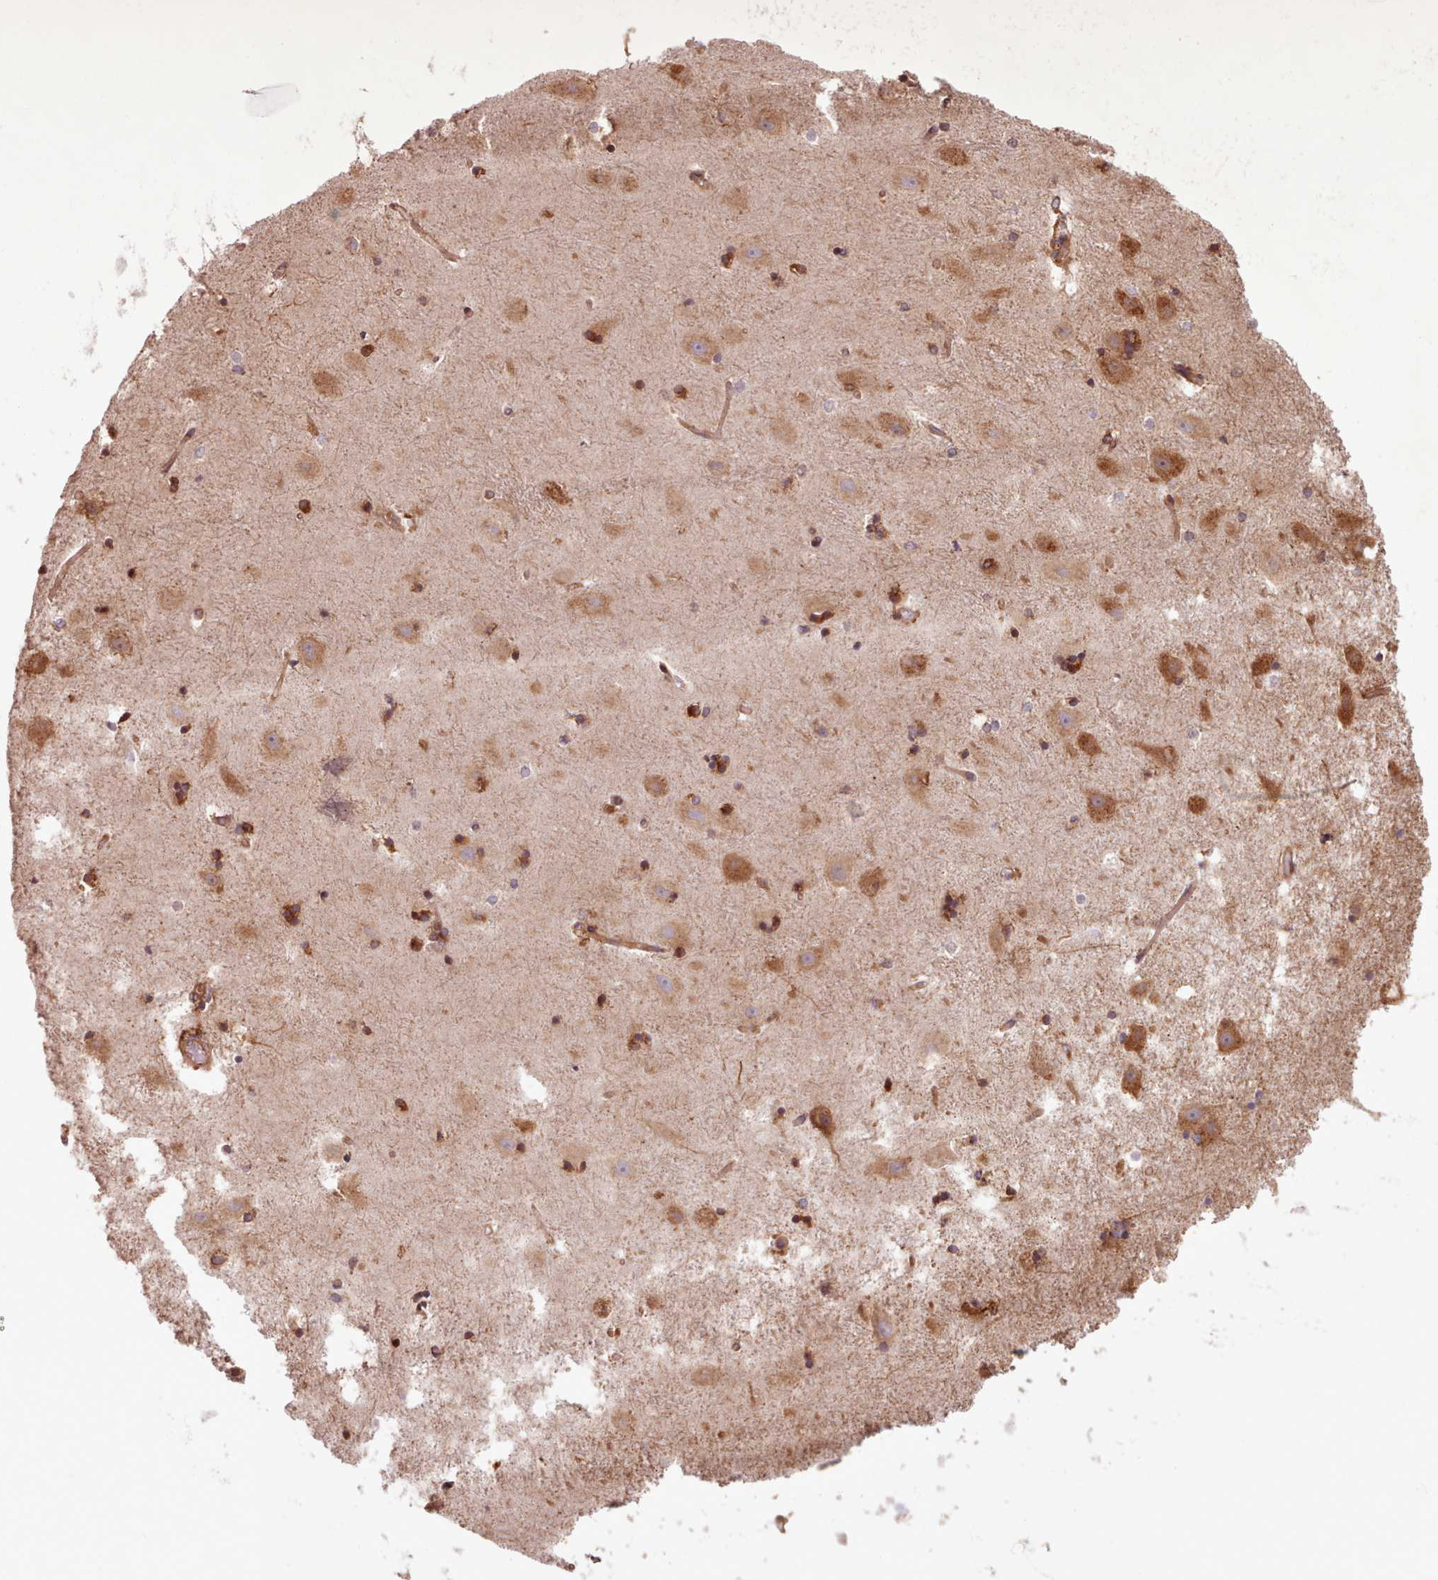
{"staining": {"intensity": "strong", "quantity": ">75%", "location": "cytoplasmic/membranous"}, "tissue": "hippocampus", "cell_type": "Glial cells", "image_type": "normal", "snomed": [{"axis": "morphology", "description": "Normal tissue, NOS"}, {"axis": "topography", "description": "Hippocampus"}], "caption": "Immunohistochemistry photomicrograph of benign hippocampus stained for a protein (brown), which demonstrates high levels of strong cytoplasmic/membranous expression in about >75% of glial cells.", "gene": "WASHC2A", "patient": {"sex": "female", "age": 52}}